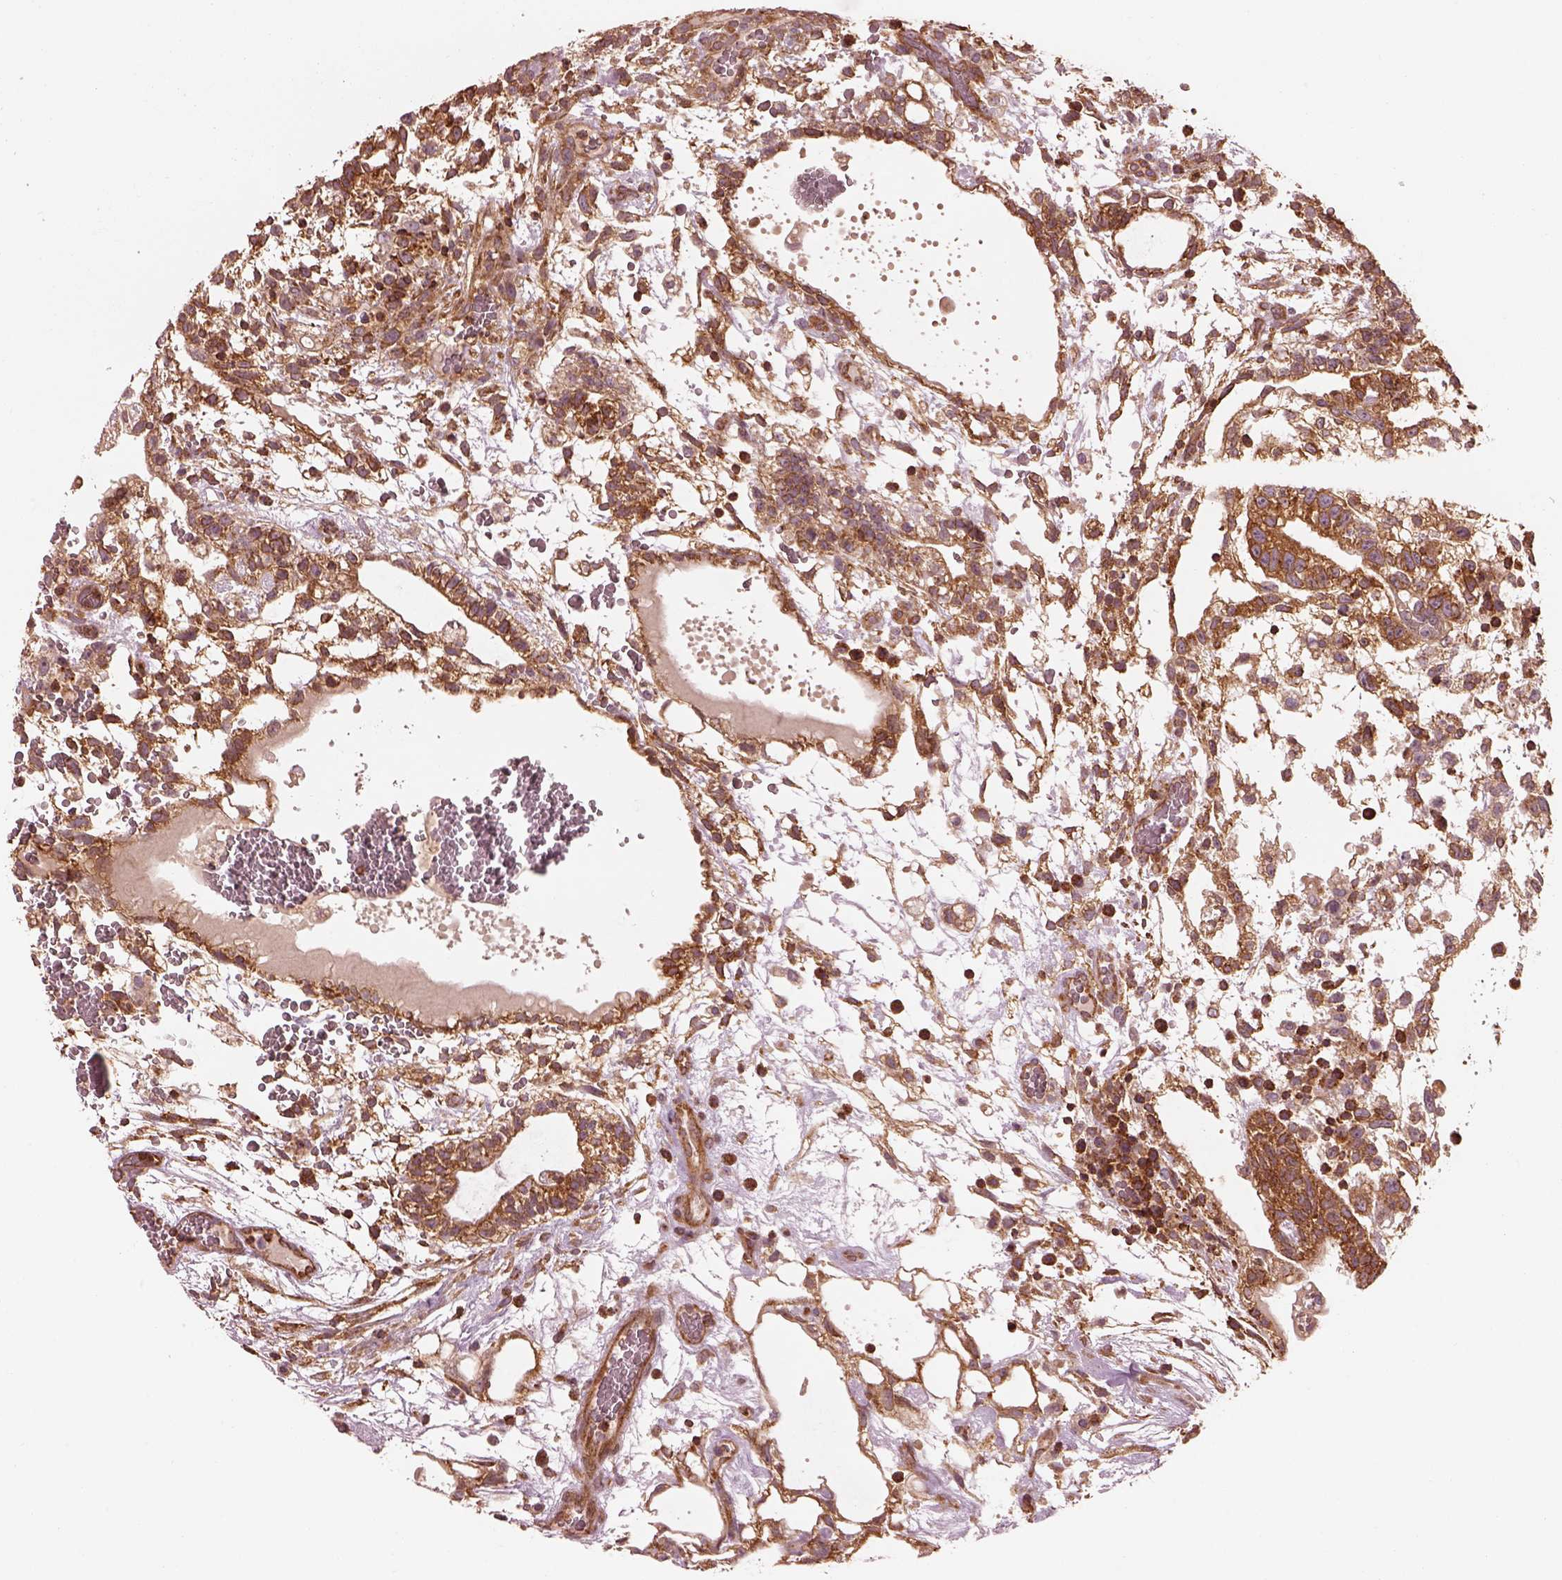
{"staining": {"intensity": "moderate", "quantity": "25%-75%", "location": "cytoplasmic/membranous"}, "tissue": "testis cancer", "cell_type": "Tumor cells", "image_type": "cancer", "snomed": [{"axis": "morphology", "description": "Normal tissue, NOS"}, {"axis": "morphology", "description": "Carcinoma, Embryonal, NOS"}, {"axis": "topography", "description": "Testis"}], "caption": "Protein analysis of testis cancer tissue reveals moderate cytoplasmic/membranous positivity in approximately 25%-75% of tumor cells. The protein is shown in brown color, while the nuclei are stained blue.", "gene": "LSM14A", "patient": {"sex": "male", "age": 32}}